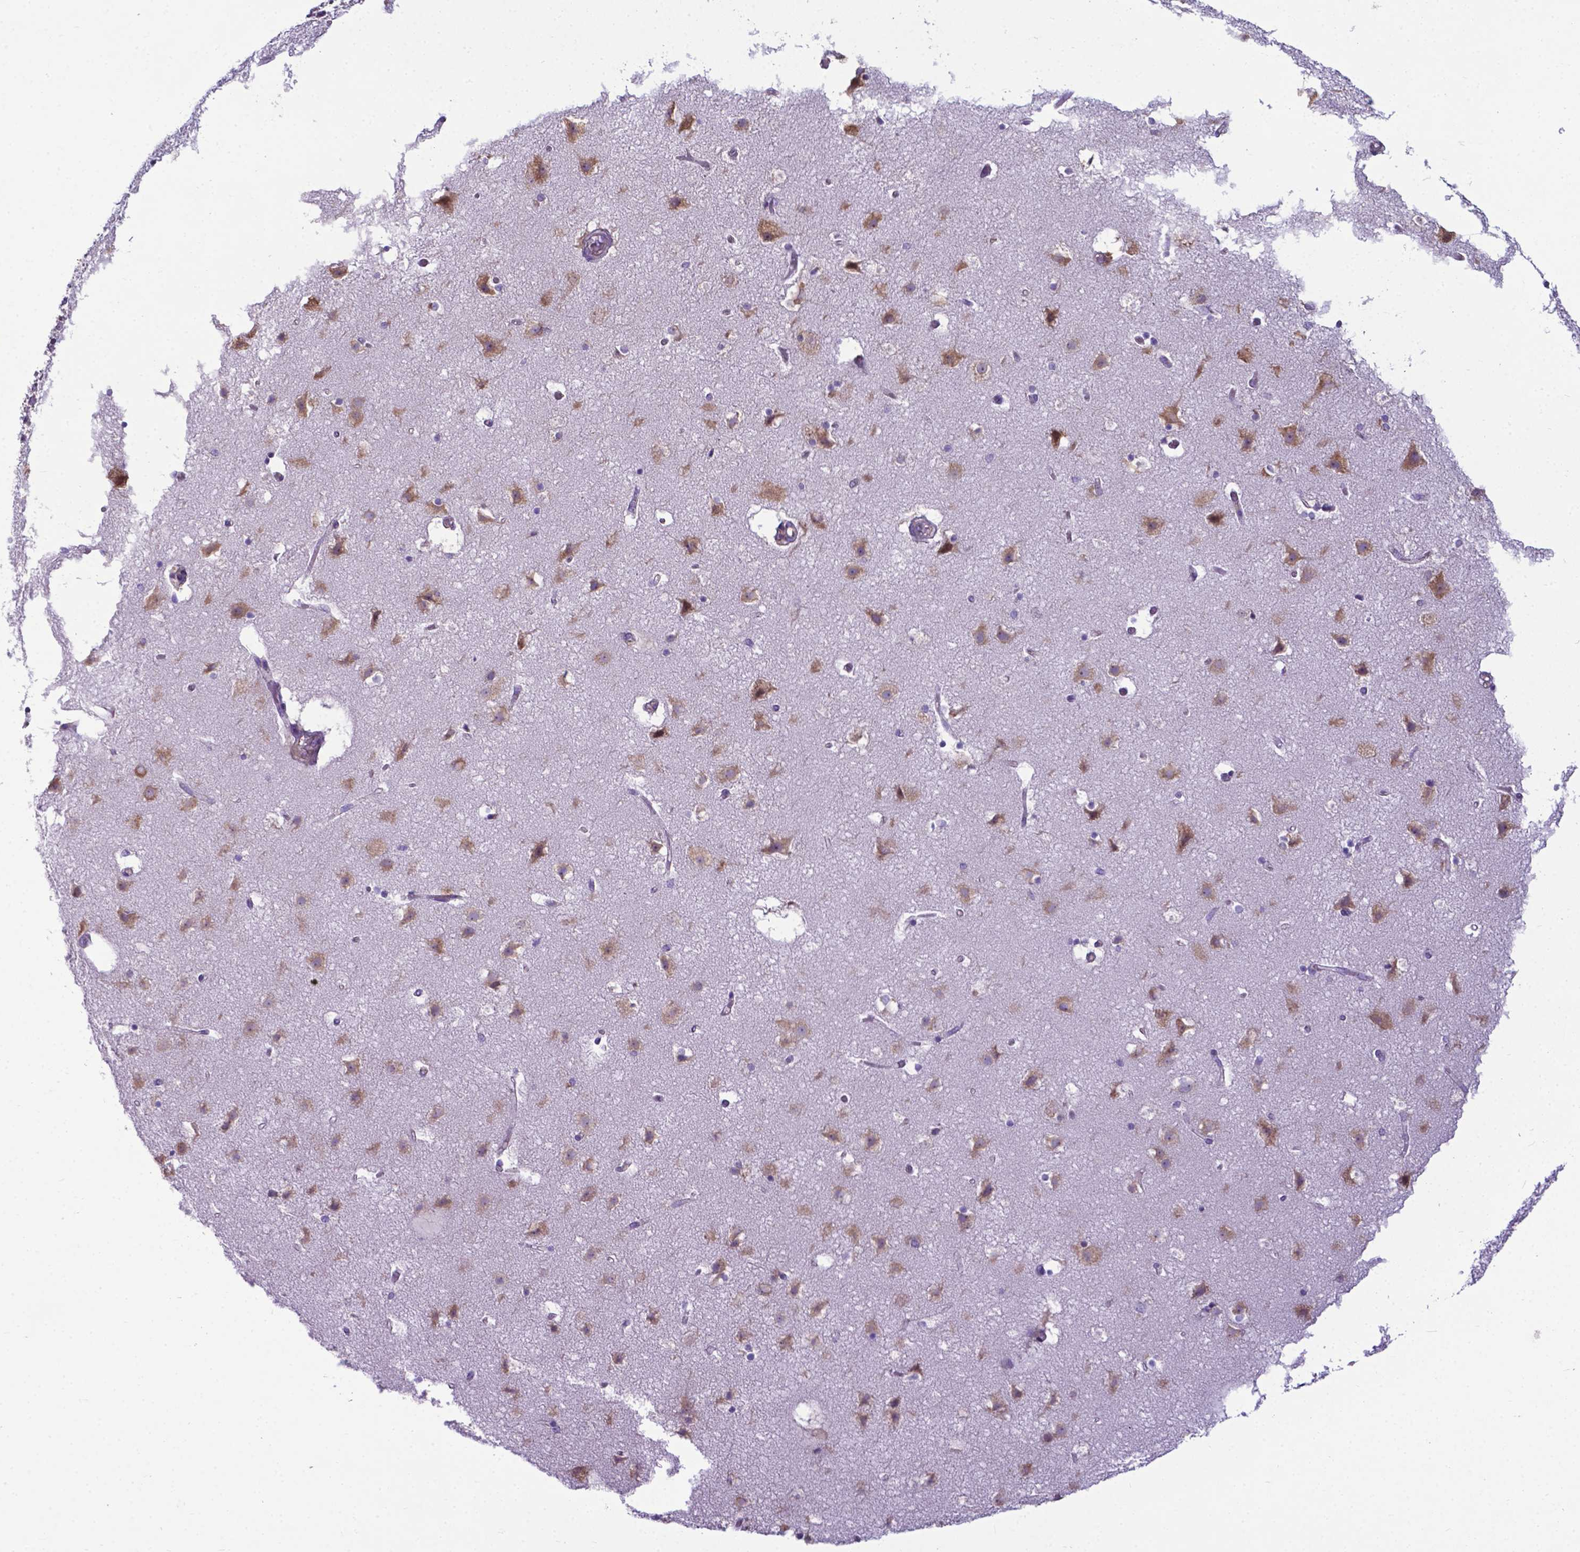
{"staining": {"intensity": "negative", "quantity": "none", "location": "none"}, "tissue": "cerebral cortex", "cell_type": "Endothelial cells", "image_type": "normal", "snomed": [{"axis": "morphology", "description": "Normal tissue, NOS"}, {"axis": "topography", "description": "Cerebral cortex"}], "caption": "The image exhibits no staining of endothelial cells in benign cerebral cortex.", "gene": "RPL6", "patient": {"sex": "female", "age": 52}}